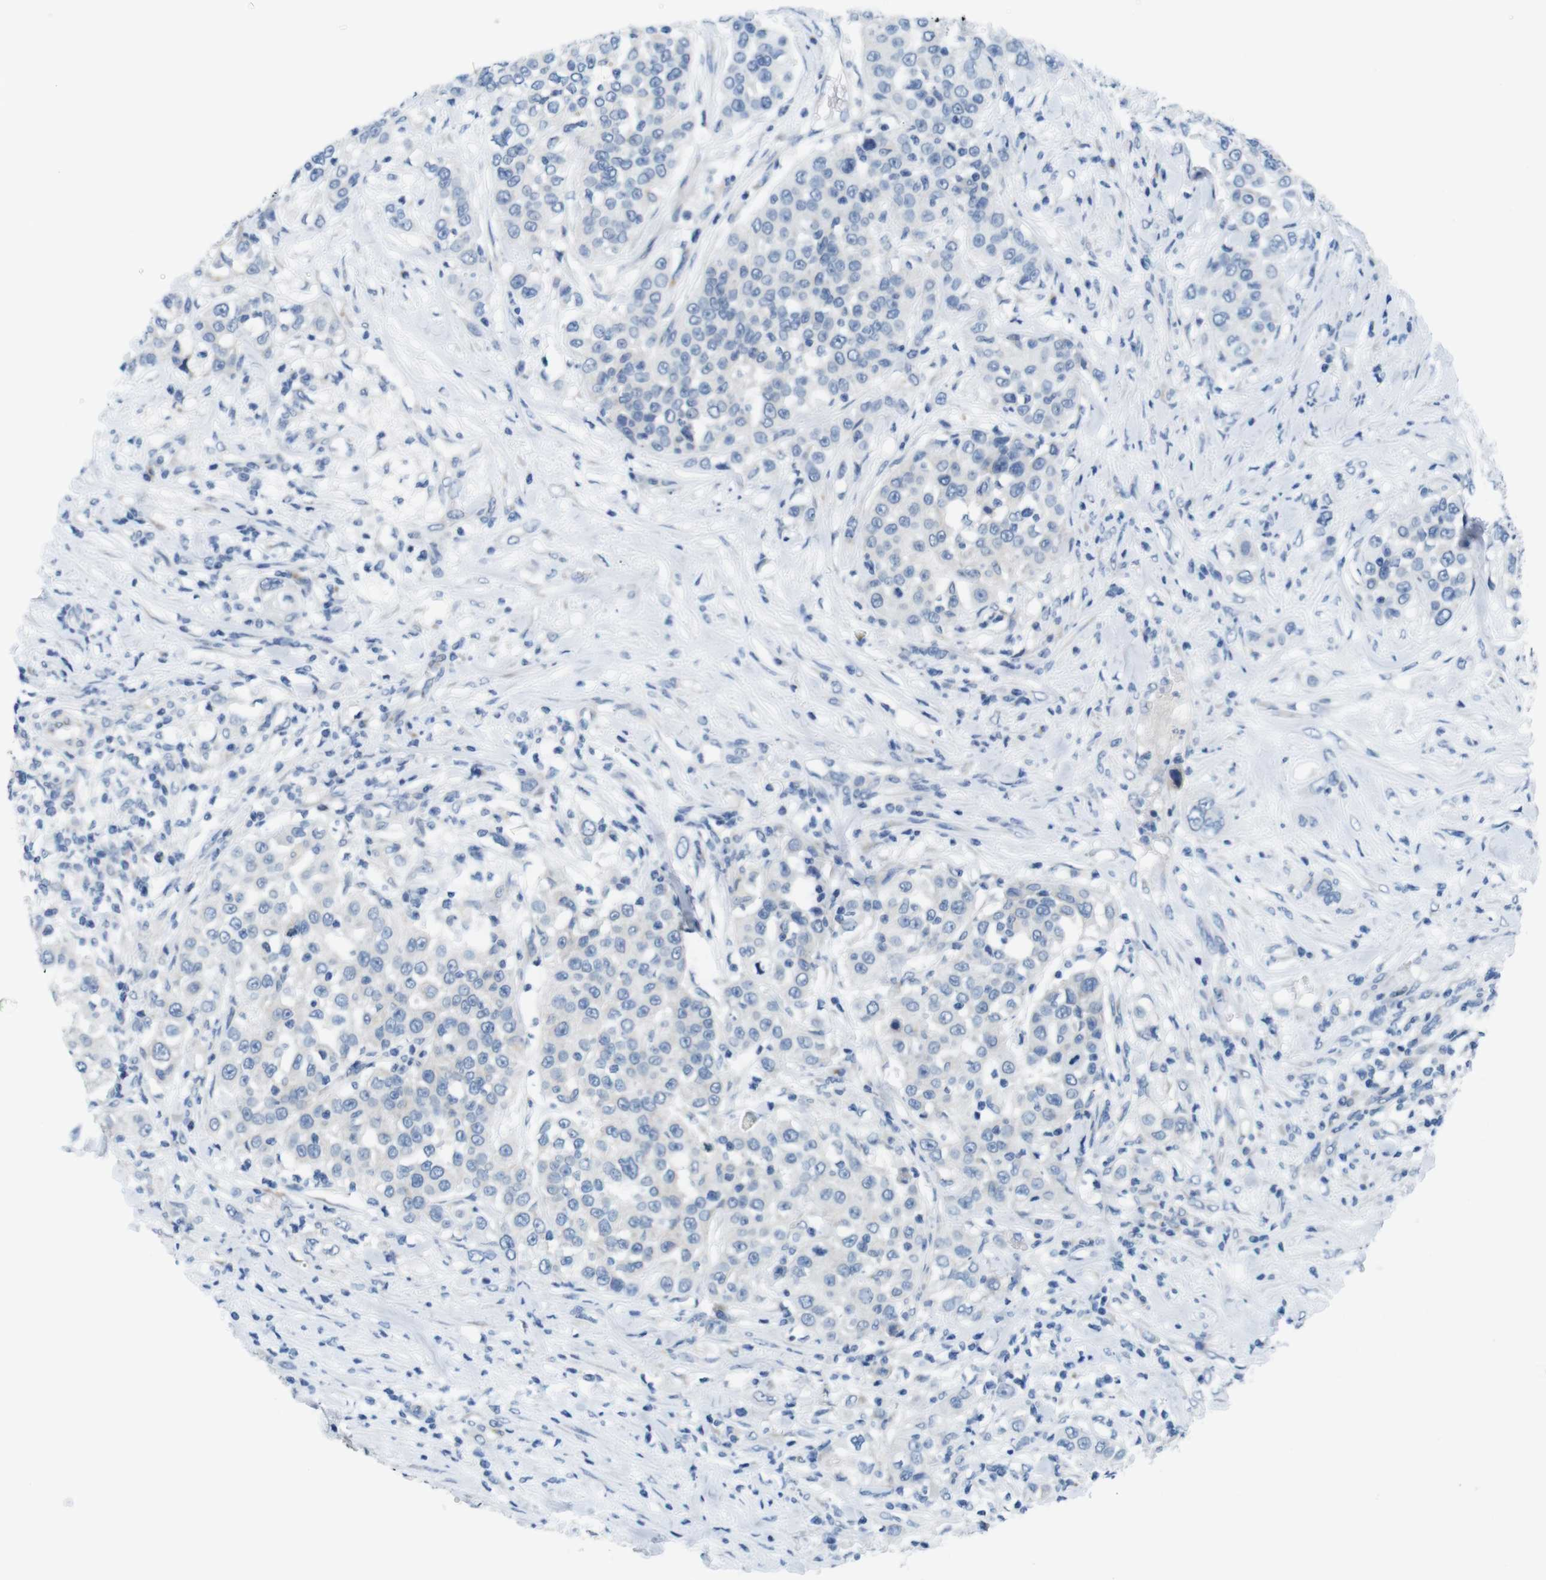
{"staining": {"intensity": "negative", "quantity": "none", "location": "none"}, "tissue": "urothelial cancer", "cell_type": "Tumor cells", "image_type": "cancer", "snomed": [{"axis": "morphology", "description": "Urothelial carcinoma, High grade"}, {"axis": "topography", "description": "Urinary bladder"}], "caption": "High-grade urothelial carcinoma was stained to show a protein in brown. There is no significant staining in tumor cells.", "gene": "GOLGA2", "patient": {"sex": "female", "age": 80}}